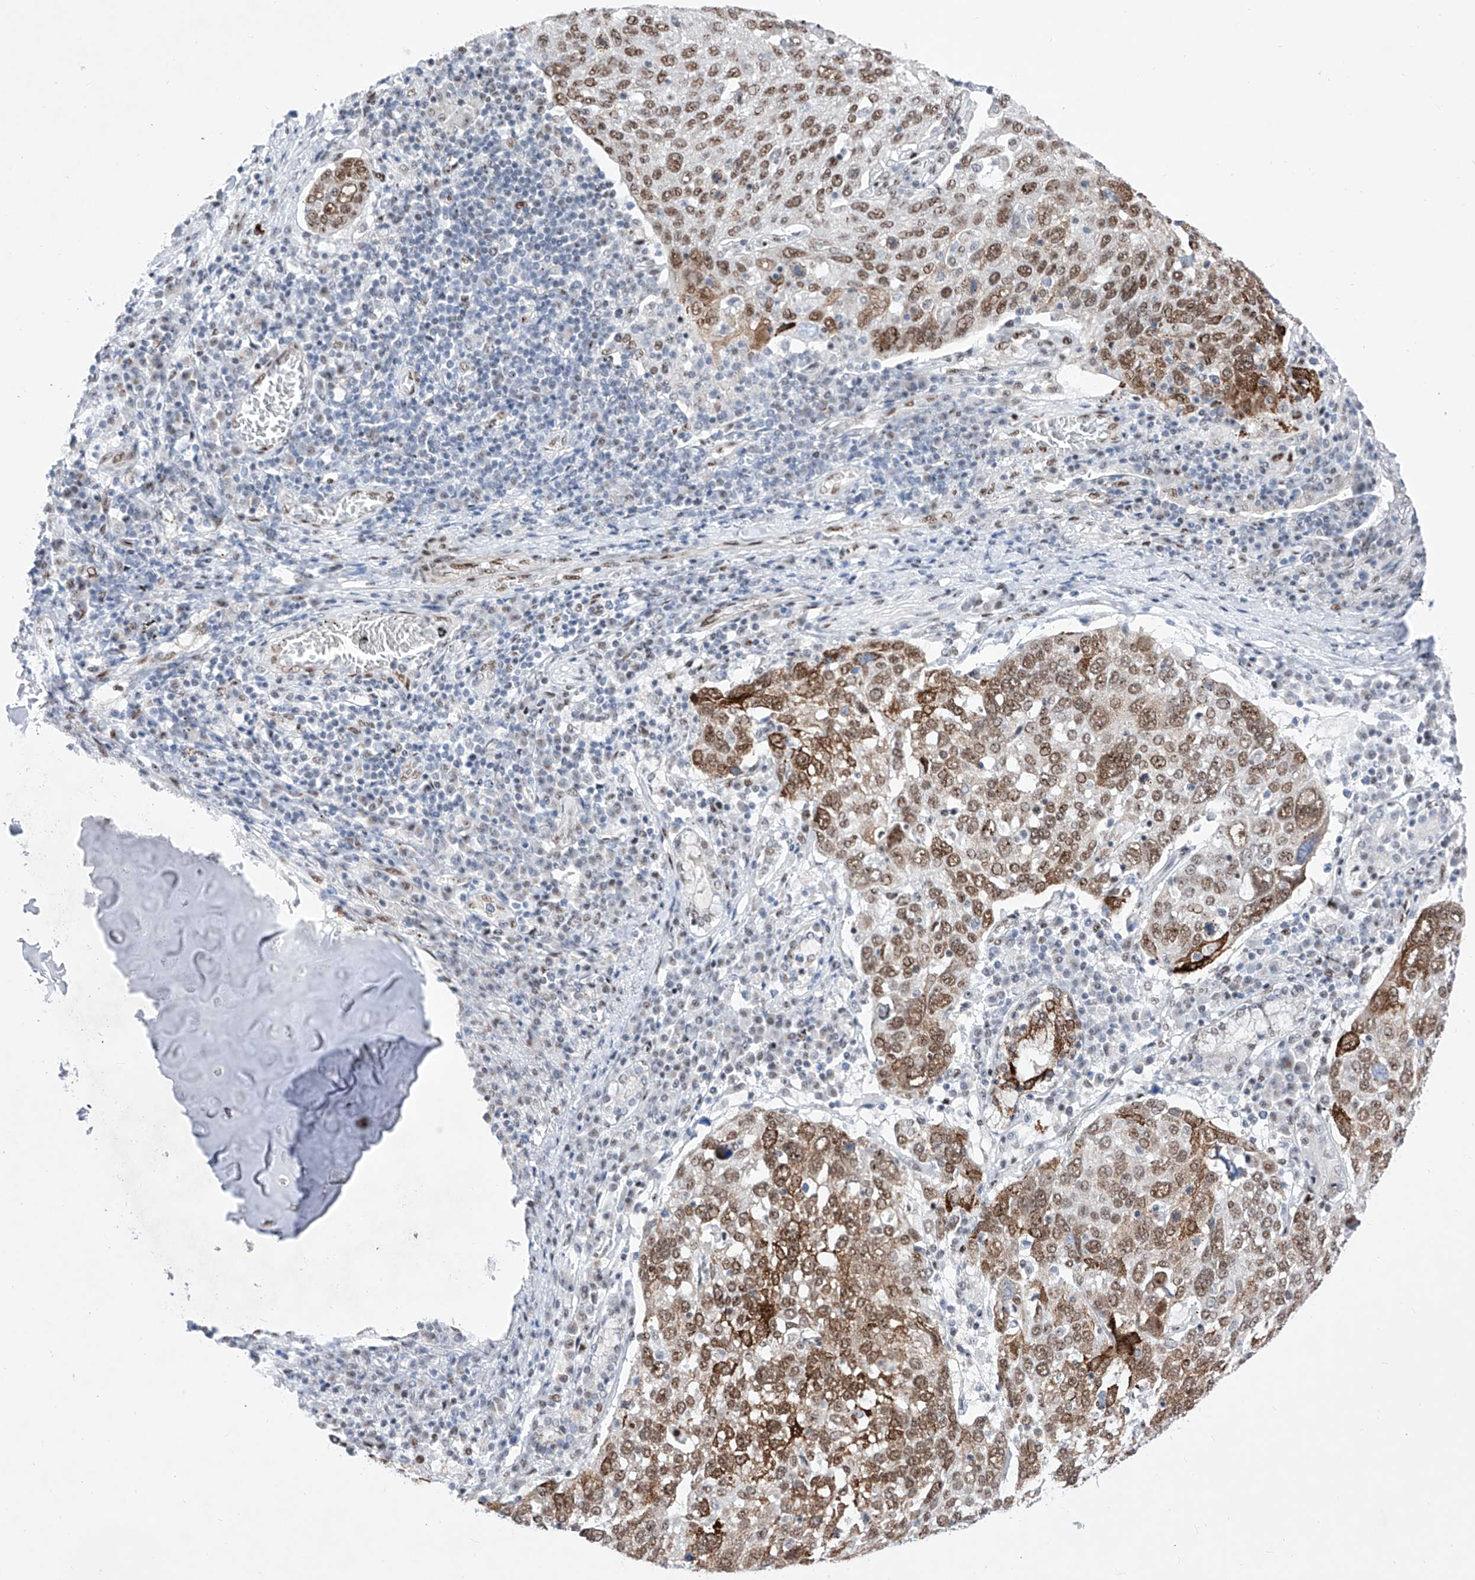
{"staining": {"intensity": "moderate", "quantity": ">75%", "location": "nuclear"}, "tissue": "lung cancer", "cell_type": "Tumor cells", "image_type": "cancer", "snomed": [{"axis": "morphology", "description": "Squamous cell carcinoma, NOS"}, {"axis": "topography", "description": "Lung"}], "caption": "Tumor cells display moderate nuclear staining in about >75% of cells in lung cancer (squamous cell carcinoma).", "gene": "ATN1", "patient": {"sex": "male", "age": 65}}